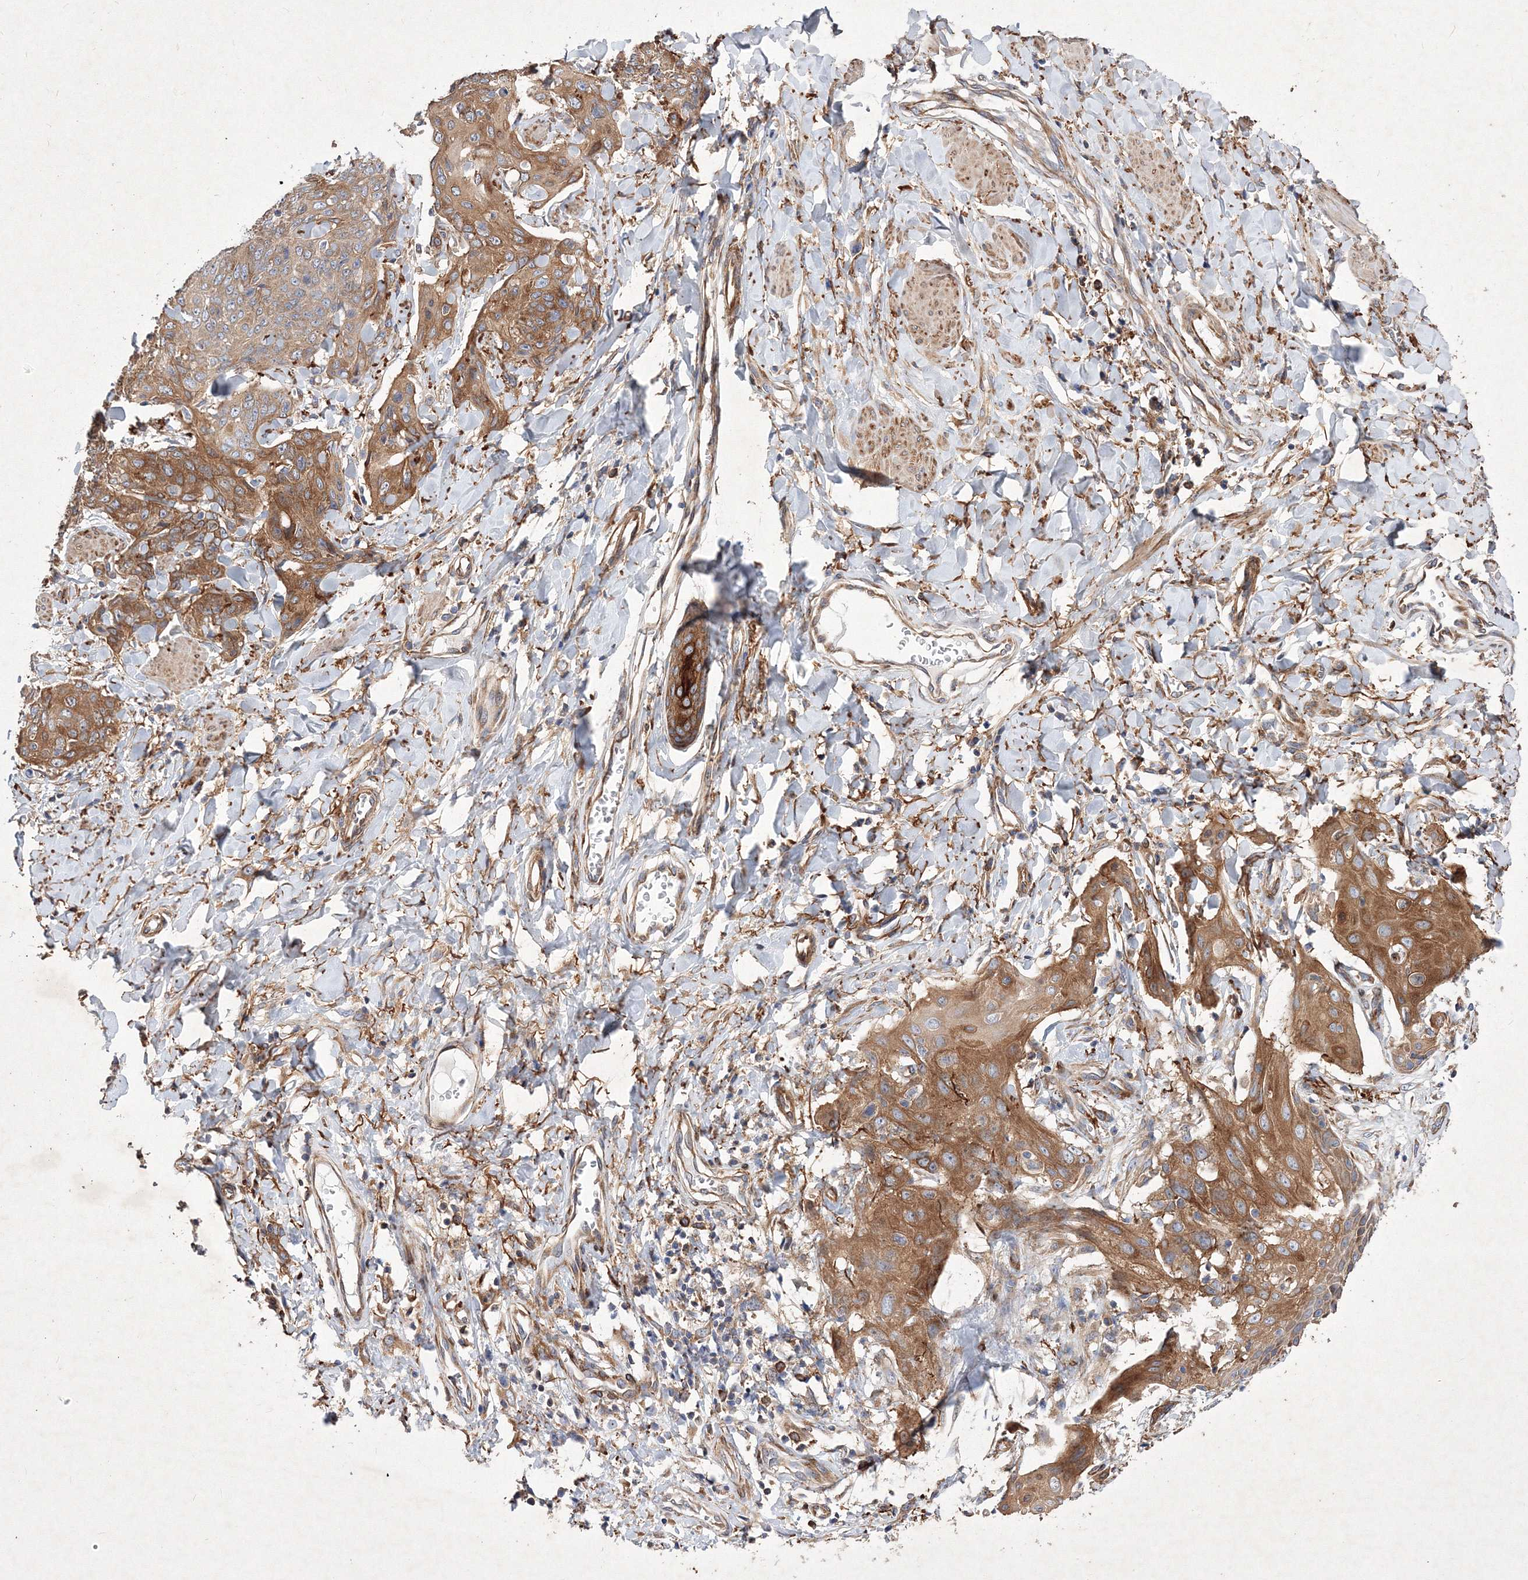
{"staining": {"intensity": "moderate", "quantity": ">75%", "location": "cytoplasmic/membranous"}, "tissue": "skin cancer", "cell_type": "Tumor cells", "image_type": "cancer", "snomed": [{"axis": "morphology", "description": "Squamous cell carcinoma, NOS"}, {"axis": "topography", "description": "Skin"}, {"axis": "topography", "description": "Vulva"}], "caption": "Moderate cytoplasmic/membranous staining for a protein is present in approximately >75% of tumor cells of squamous cell carcinoma (skin) using immunohistochemistry.", "gene": "SNX18", "patient": {"sex": "female", "age": 85}}